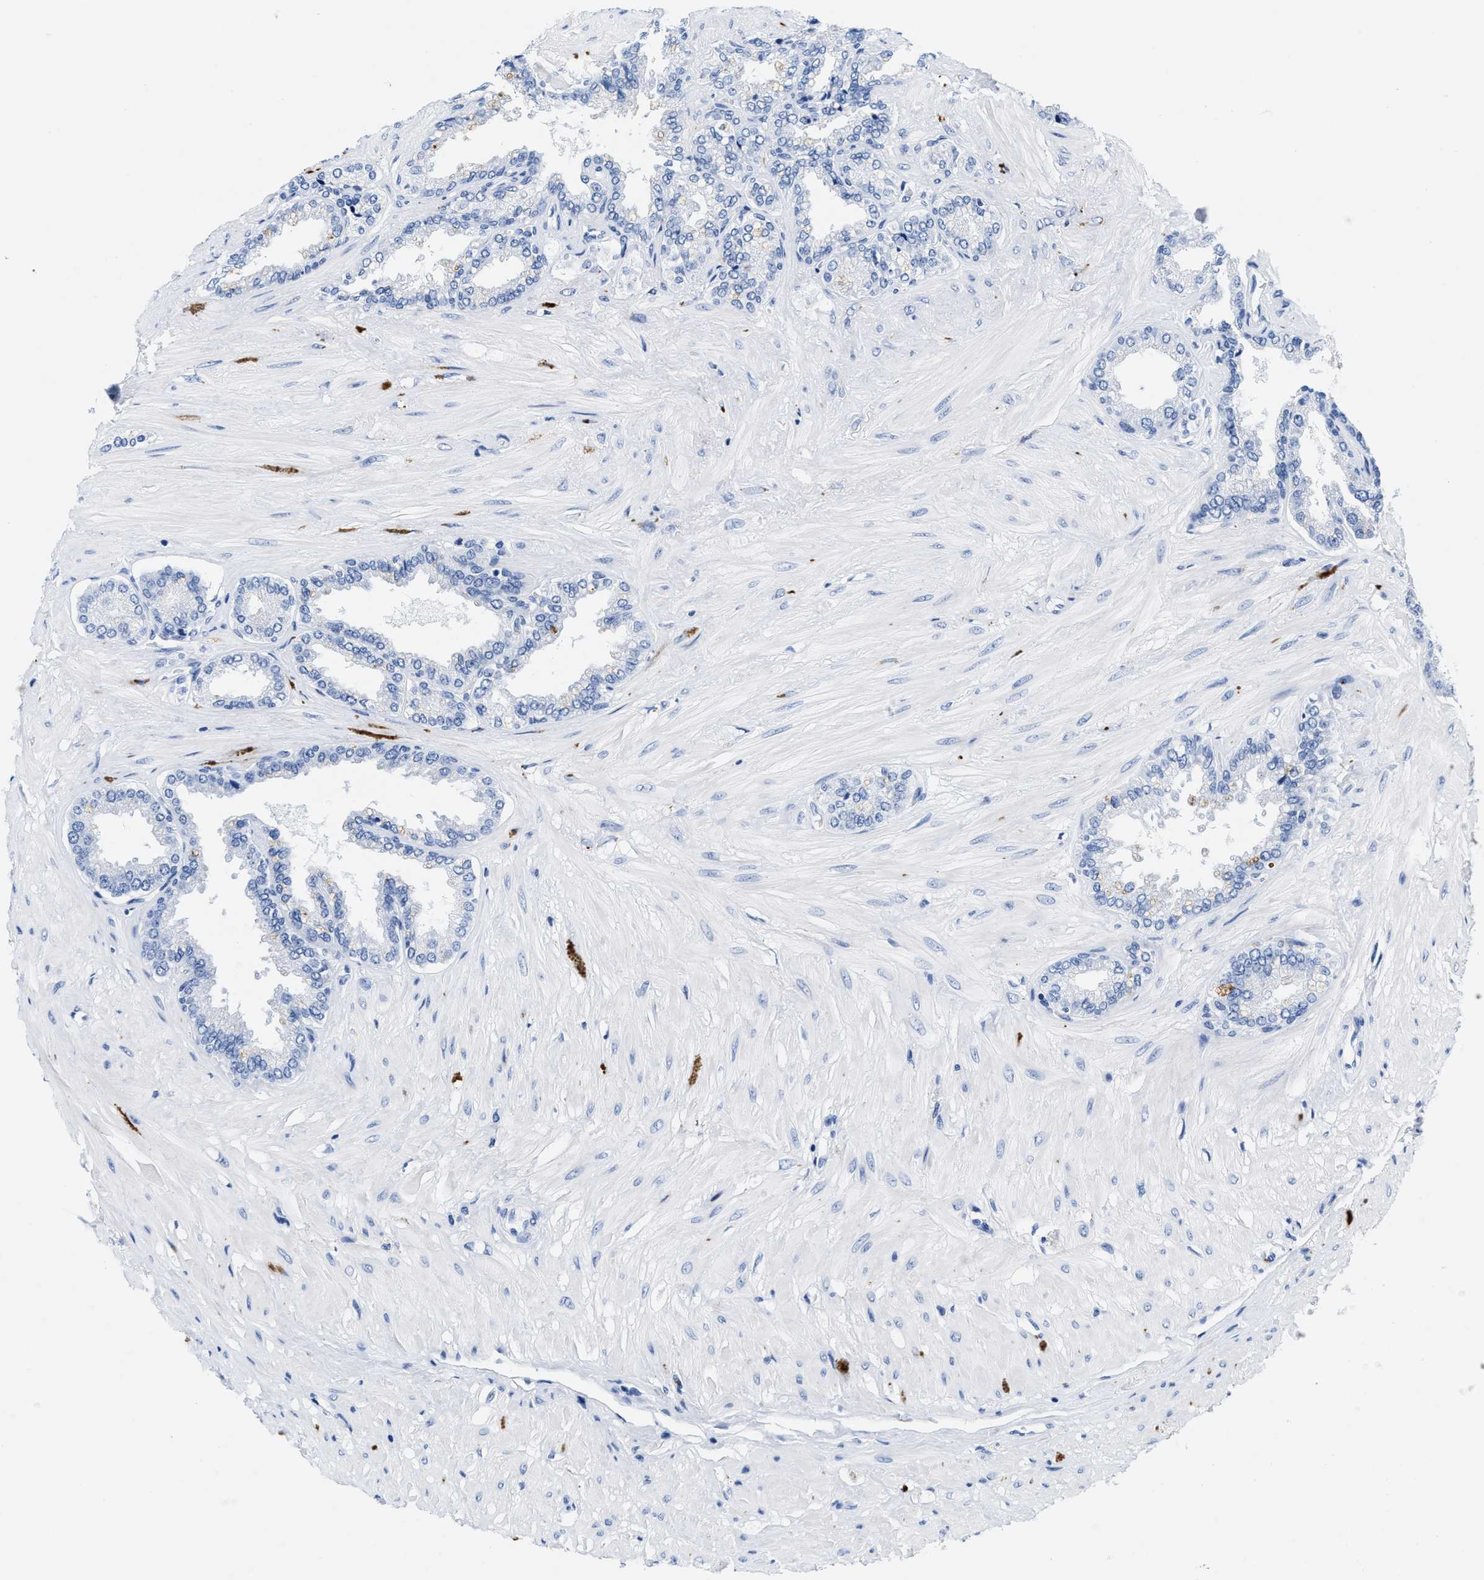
{"staining": {"intensity": "negative", "quantity": "none", "location": "none"}, "tissue": "seminal vesicle", "cell_type": "Glandular cells", "image_type": "normal", "snomed": [{"axis": "morphology", "description": "Normal tissue, NOS"}, {"axis": "topography", "description": "Seminal veicle"}], "caption": "The micrograph exhibits no significant expression in glandular cells of seminal vesicle.", "gene": "TTC3", "patient": {"sex": "male", "age": 46}}